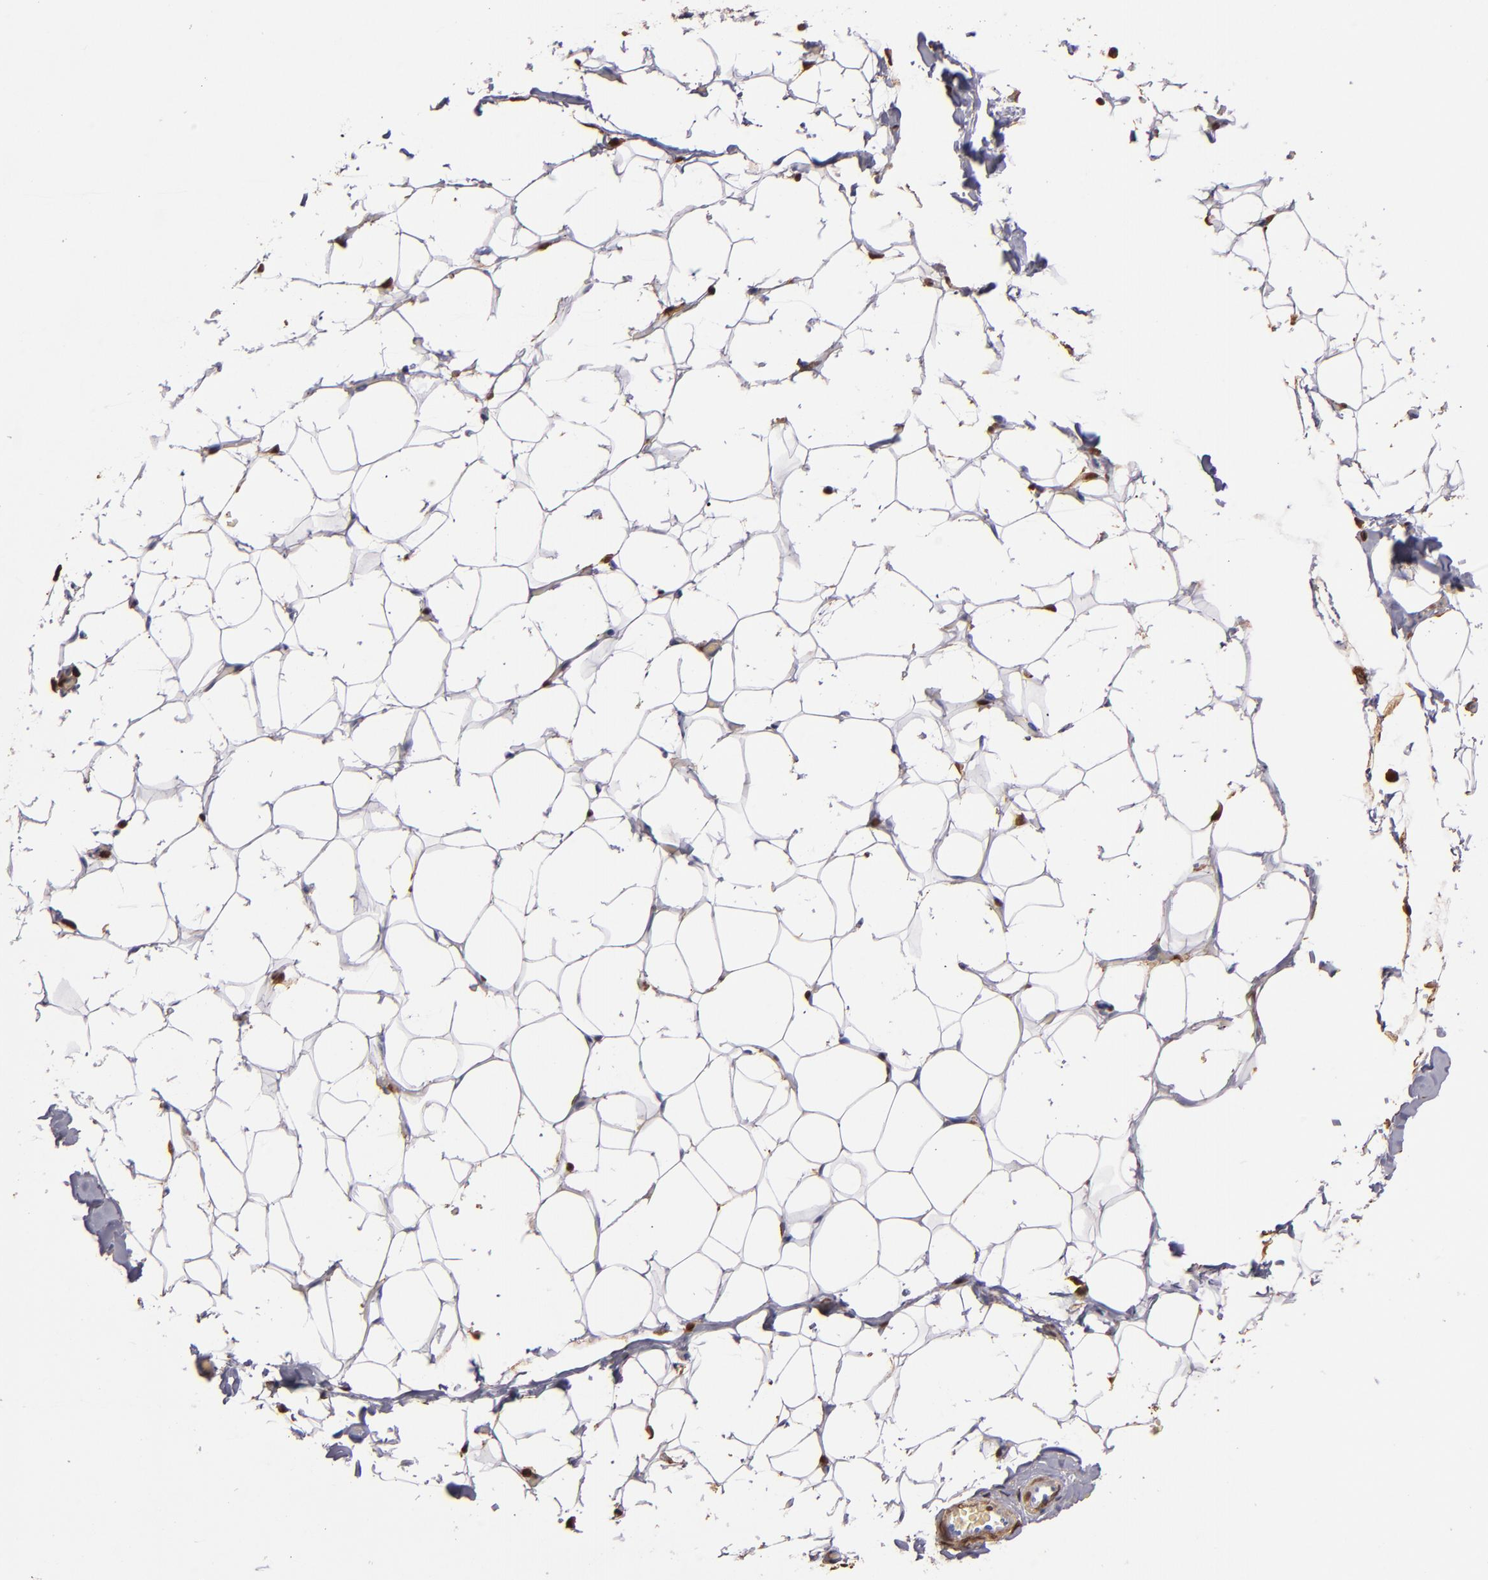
{"staining": {"intensity": "moderate", "quantity": ">75%", "location": "cytoplasmic/membranous"}, "tissue": "adipose tissue", "cell_type": "Adipocytes", "image_type": "normal", "snomed": [{"axis": "morphology", "description": "Normal tissue, NOS"}, {"axis": "topography", "description": "Soft tissue"}], "caption": "The immunohistochemical stain highlights moderate cytoplasmic/membranous staining in adipocytes of unremarkable adipose tissue. The protein is stained brown, and the nuclei are stained in blue (DAB IHC with brightfield microscopy, high magnification).", "gene": "S100A4", "patient": {"sex": "male", "age": 26}}